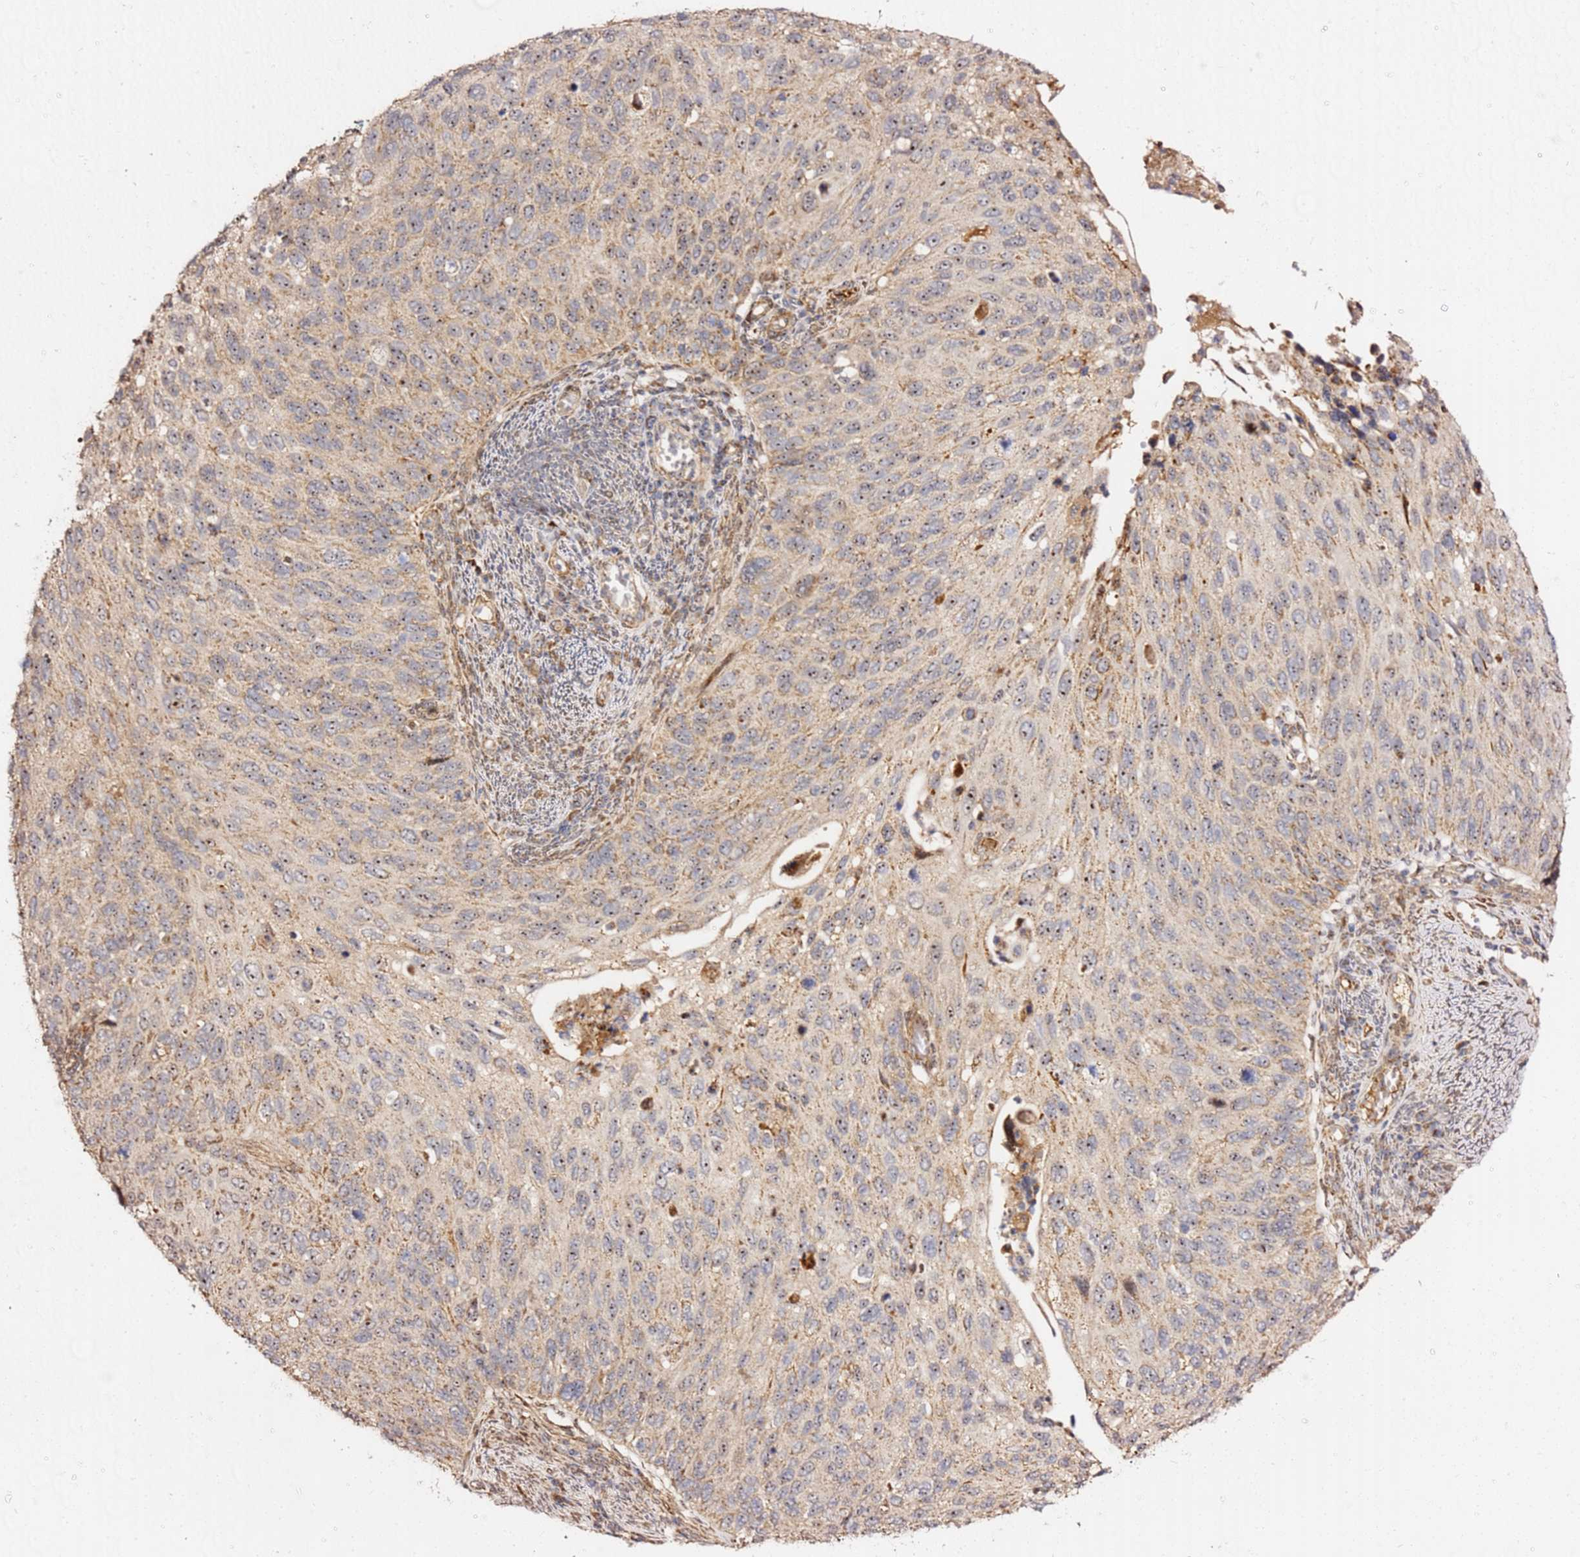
{"staining": {"intensity": "moderate", "quantity": ">75%", "location": "cytoplasmic/membranous,nuclear"}, "tissue": "cervical cancer", "cell_type": "Tumor cells", "image_type": "cancer", "snomed": [{"axis": "morphology", "description": "Squamous cell carcinoma, NOS"}, {"axis": "topography", "description": "Cervix"}], "caption": "Squamous cell carcinoma (cervical) stained with a brown dye displays moderate cytoplasmic/membranous and nuclear positive expression in approximately >75% of tumor cells.", "gene": "KIF25", "patient": {"sex": "female", "age": 70}}